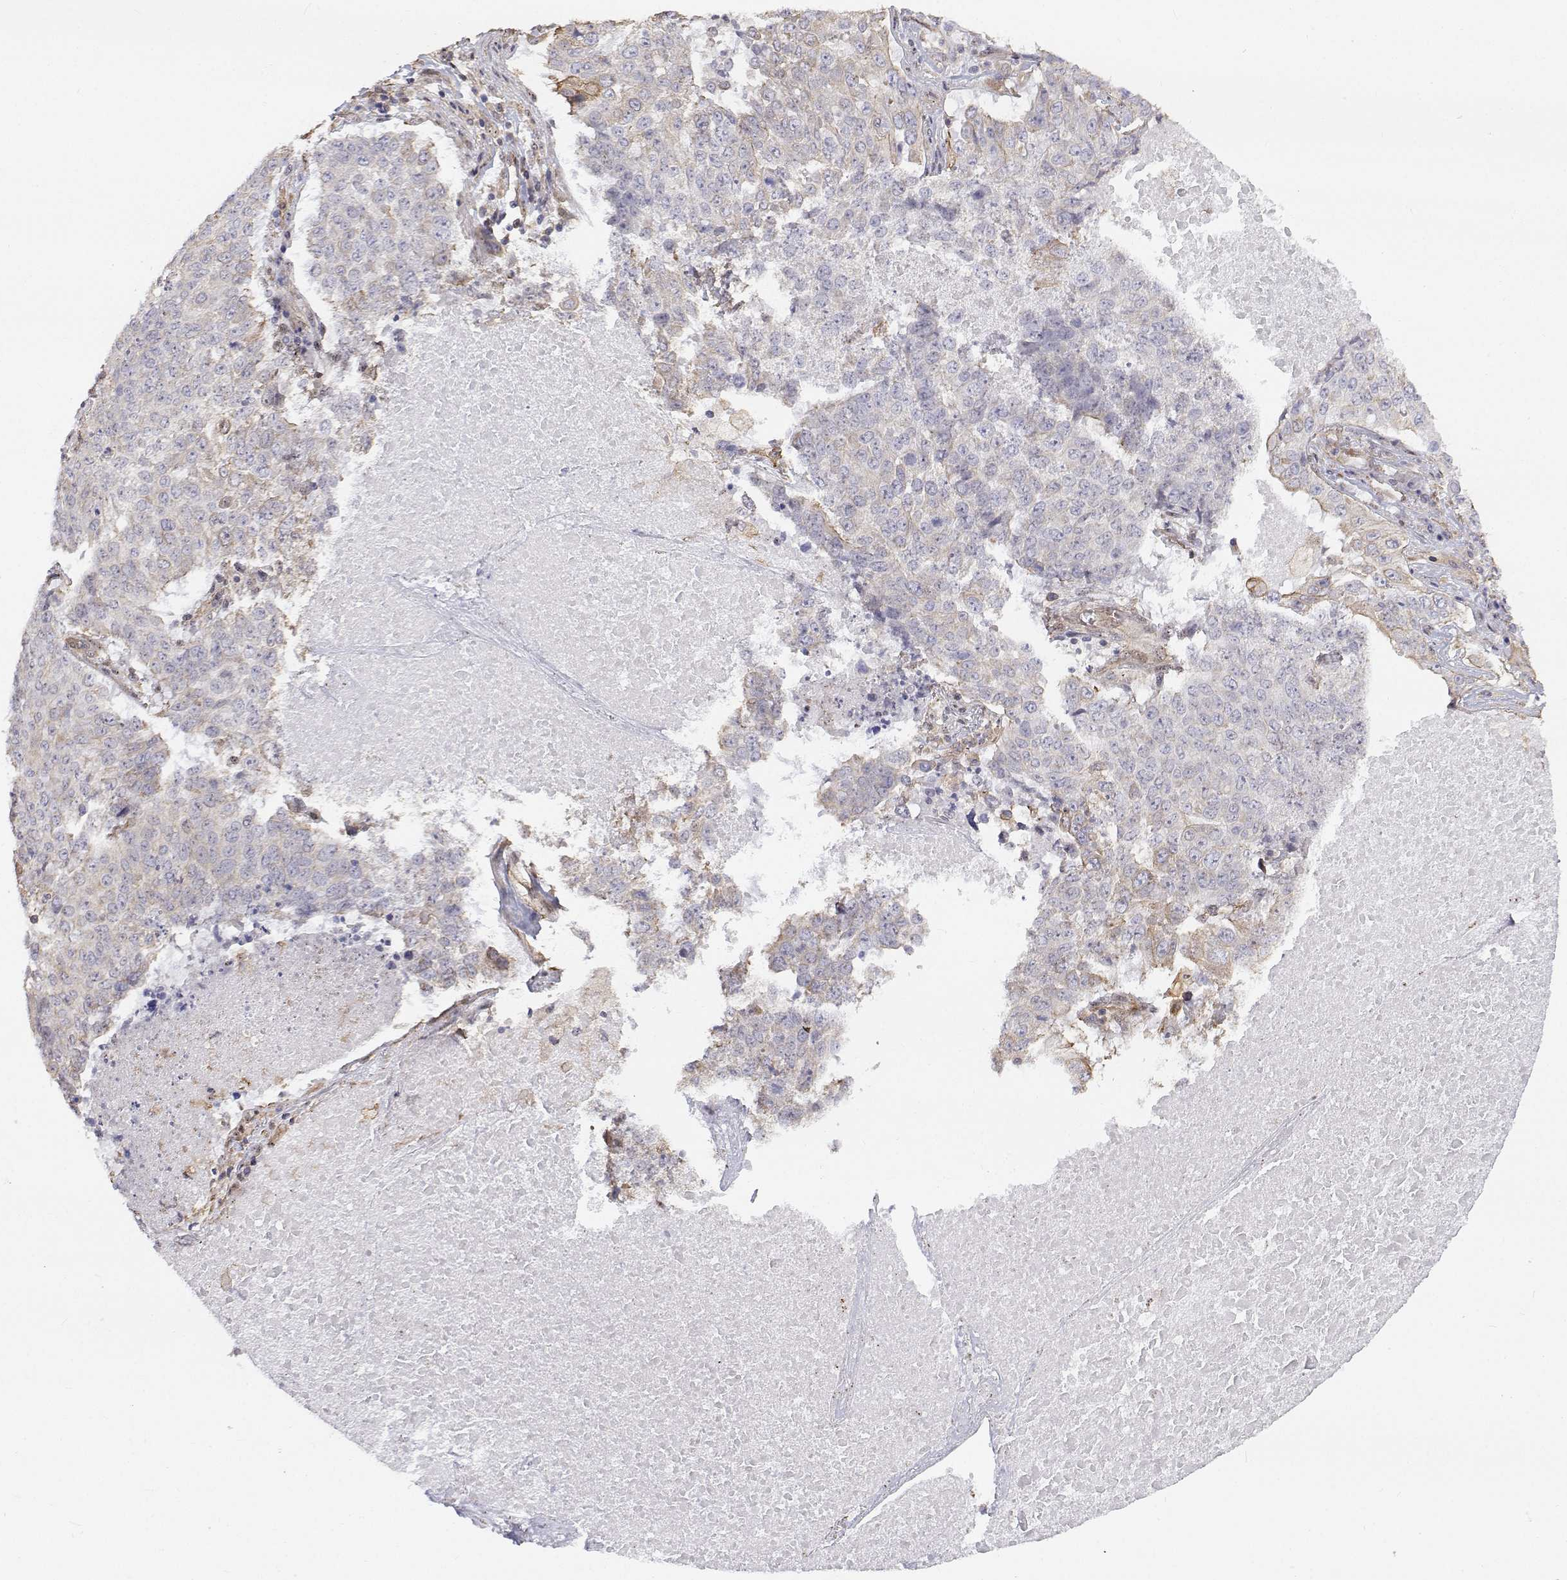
{"staining": {"intensity": "negative", "quantity": "none", "location": "none"}, "tissue": "lung cancer", "cell_type": "Tumor cells", "image_type": "cancer", "snomed": [{"axis": "morphology", "description": "Normal tissue, NOS"}, {"axis": "morphology", "description": "Squamous cell carcinoma, NOS"}, {"axis": "topography", "description": "Bronchus"}, {"axis": "topography", "description": "Lung"}], "caption": "High power microscopy micrograph of an IHC photomicrograph of lung cancer, revealing no significant positivity in tumor cells. Nuclei are stained in blue.", "gene": "GSDMA", "patient": {"sex": "male", "age": 64}}